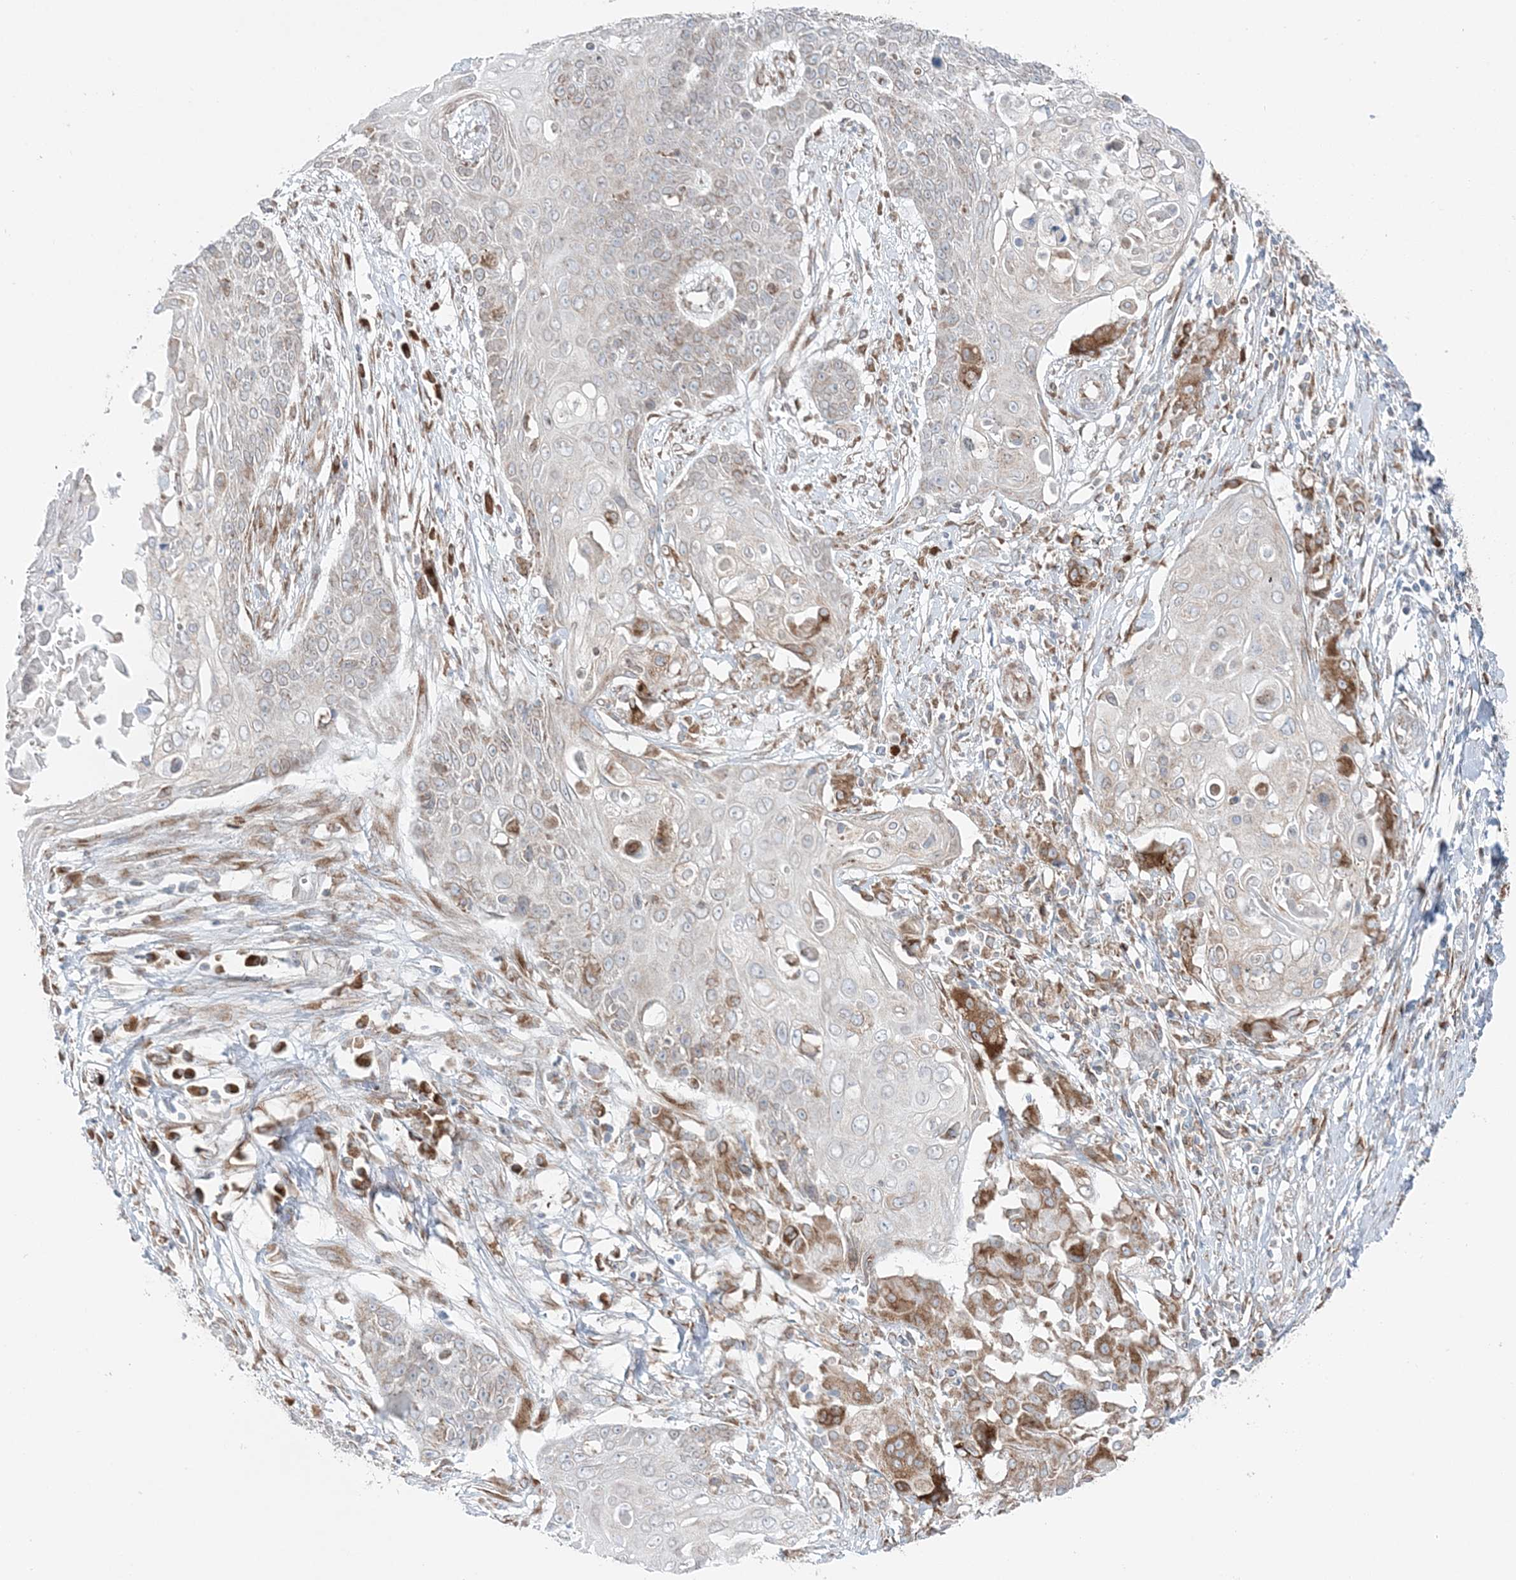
{"staining": {"intensity": "weak", "quantity": "<25%", "location": "cytoplasmic/membranous"}, "tissue": "cervical cancer", "cell_type": "Tumor cells", "image_type": "cancer", "snomed": [{"axis": "morphology", "description": "Squamous cell carcinoma, NOS"}, {"axis": "topography", "description": "Cervix"}], "caption": "High magnification brightfield microscopy of squamous cell carcinoma (cervical) stained with DAB (brown) and counterstained with hematoxylin (blue): tumor cells show no significant expression.", "gene": "TMED10", "patient": {"sex": "female", "age": 39}}